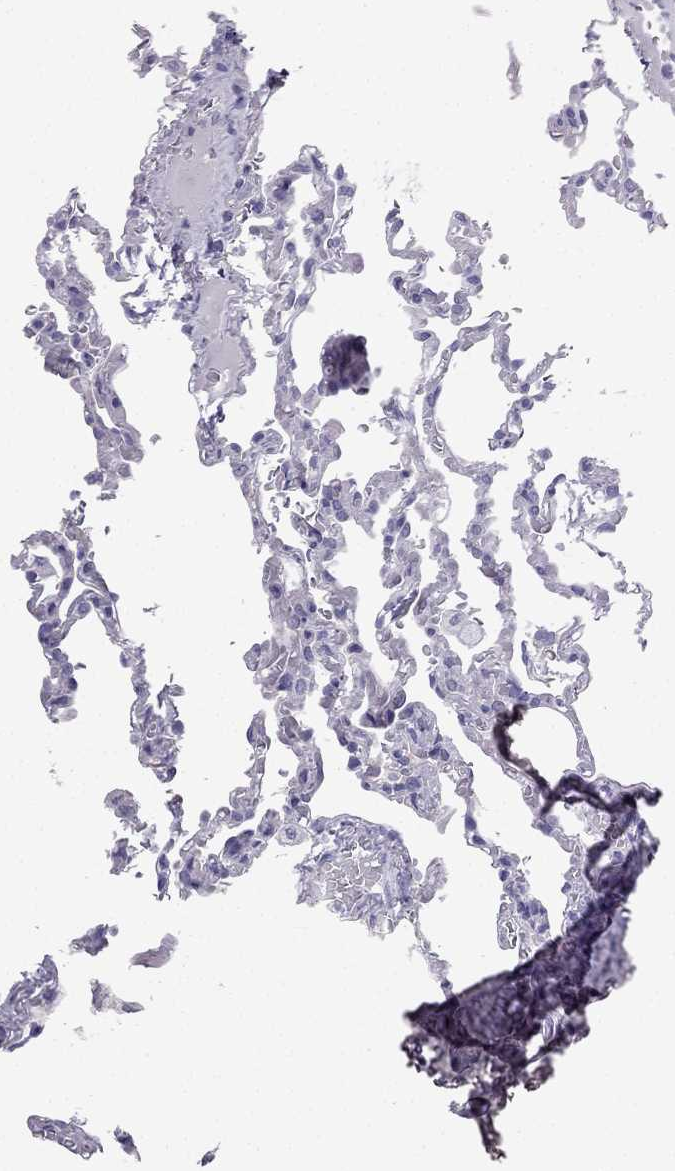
{"staining": {"intensity": "negative", "quantity": "none", "location": "none"}, "tissue": "lung", "cell_type": "Alveolar cells", "image_type": "normal", "snomed": [{"axis": "morphology", "description": "Normal tissue, NOS"}, {"axis": "topography", "description": "Lung"}], "caption": "A micrograph of lung stained for a protein demonstrates no brown staining in alveolar cells. Nuclei are stained in blue.", "gene": "GJA8", "patient": {"sex": "female", "age": 43}}